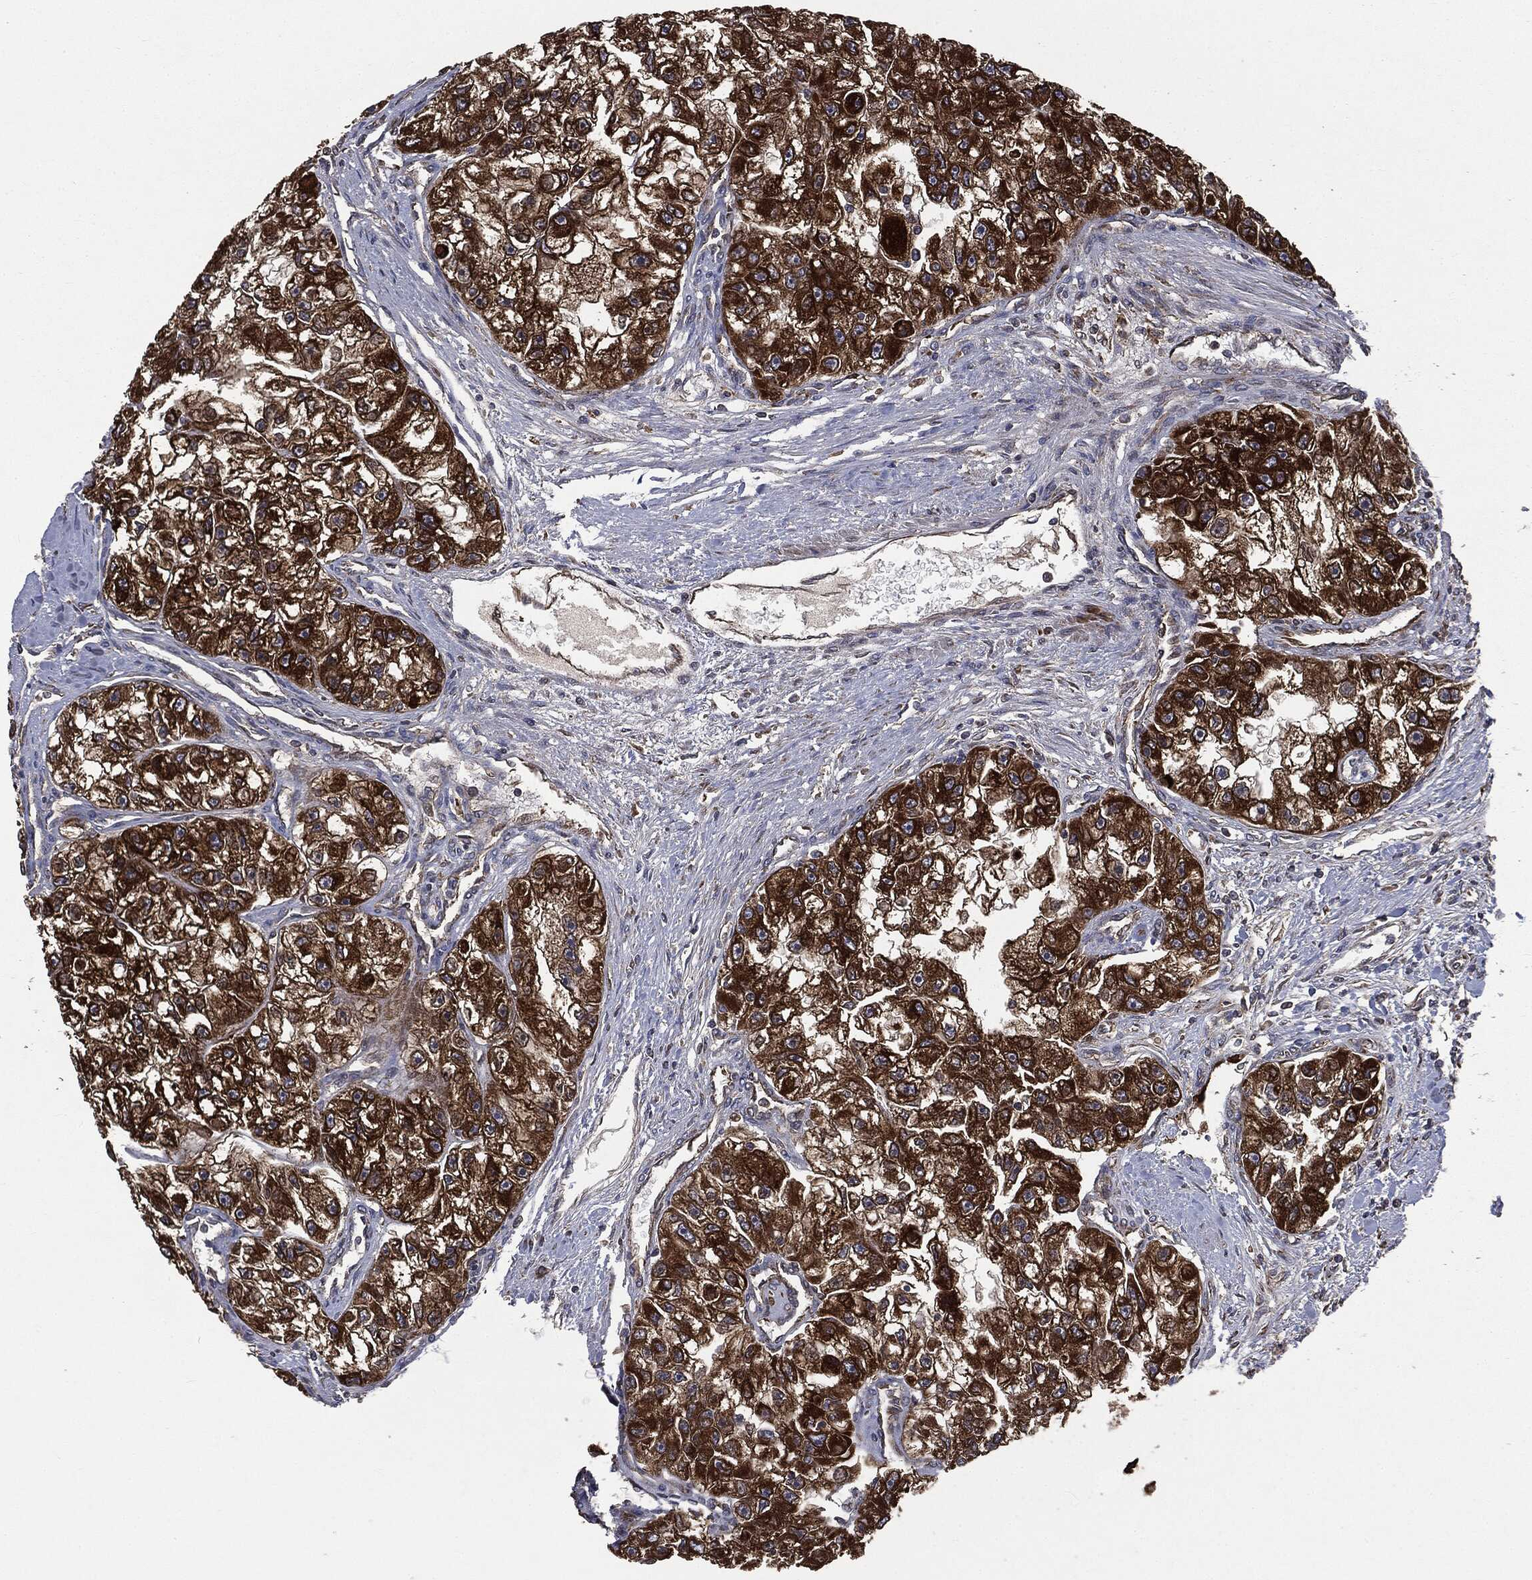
{"staining": {"intensity": "strong", "quantity": ">75%", "location": "cytoplasmic/membranous"}, "tissue": "renal cancer", "cell_type": "Tumor cells", "image_type": "cancer", "snomed": [{"axis": "morphology", "description": "Adenocarcinoma, NOS"}, {"axis": "topography", "description": "Kidney"}], "caption": "A photomicrograph of human renal adenocarcinoma stained for a protein shows strong cytoplasmic/membranous brown staining in tumor cells.", "gene": "PLOD3", "patient": {"sex": "male", "age": 63}}